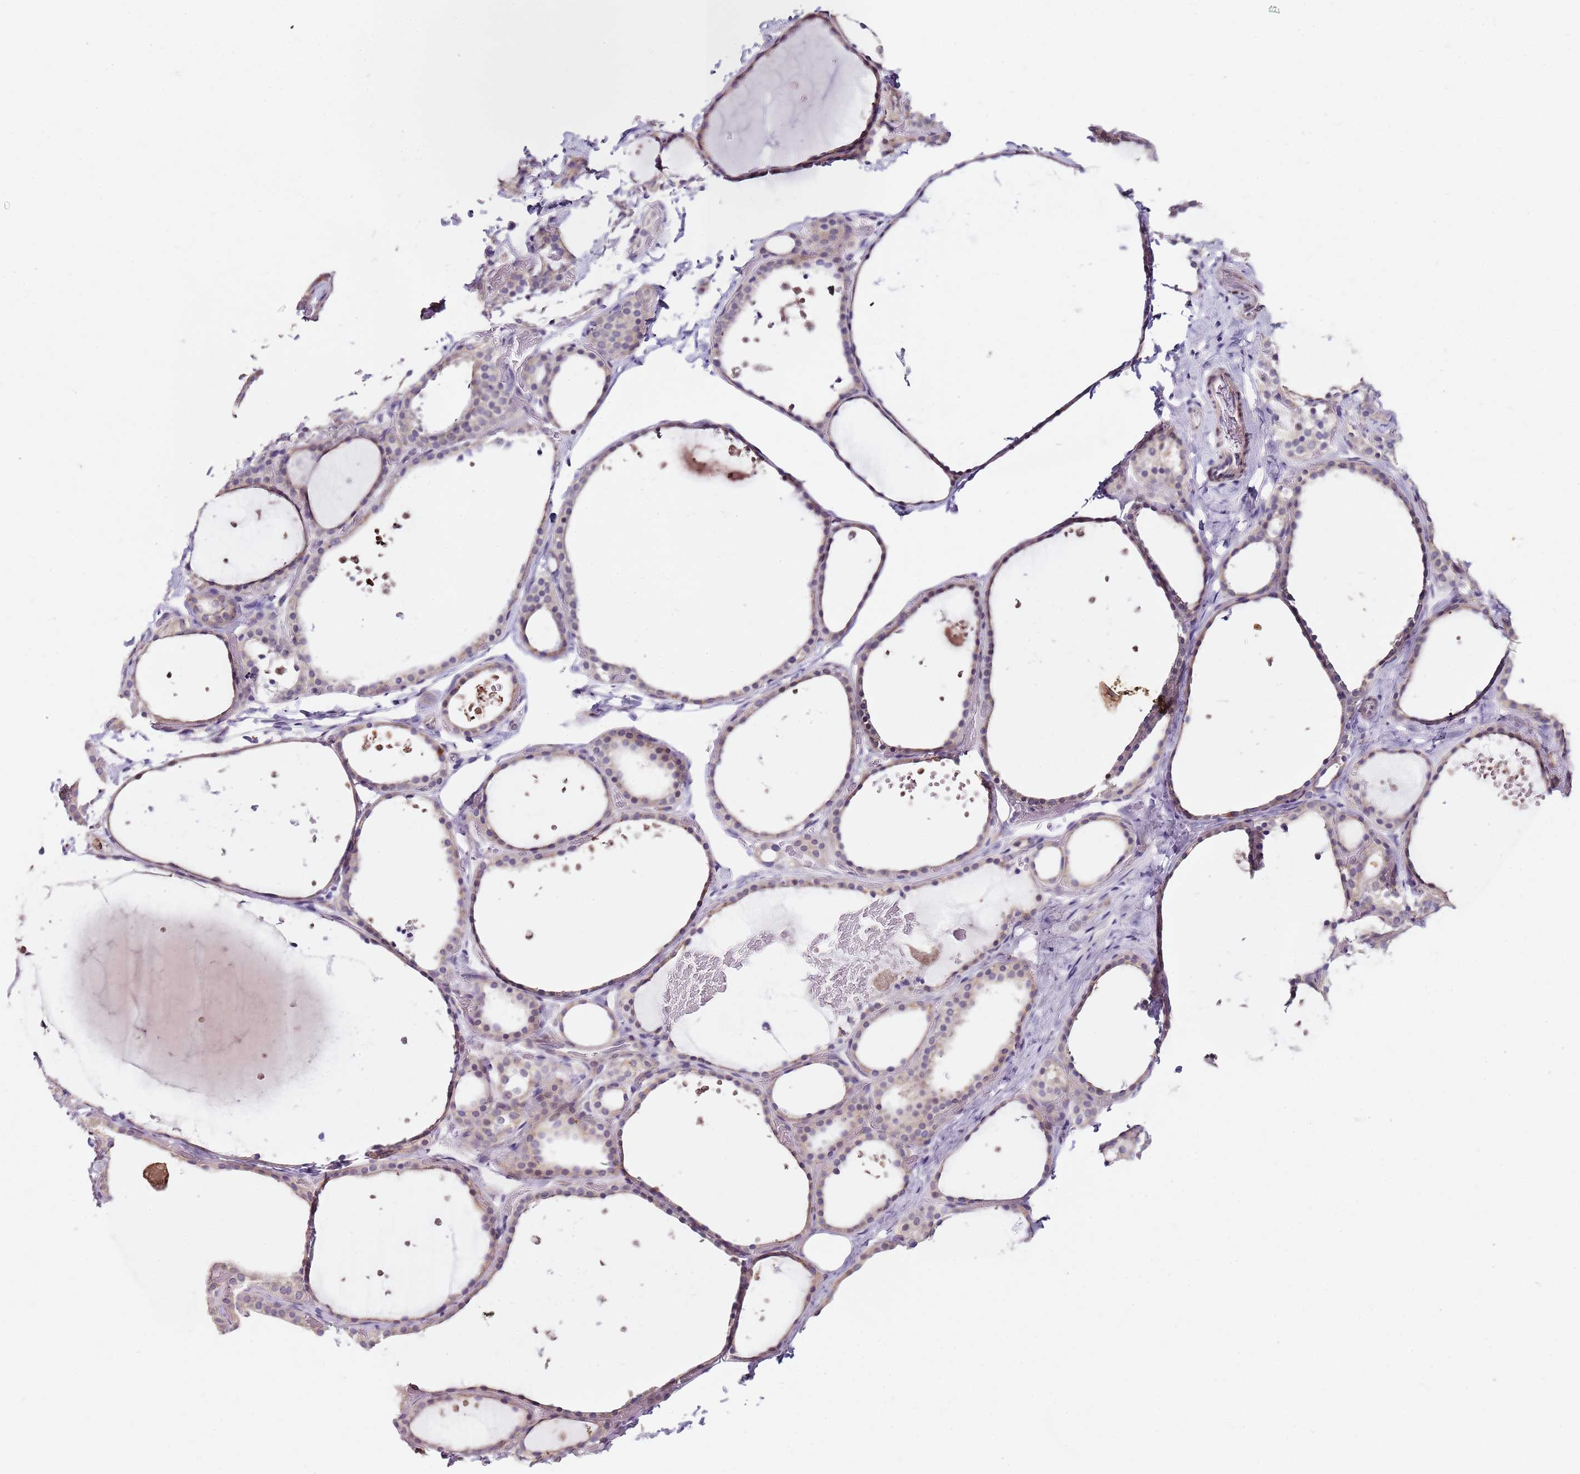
{"staining": {"intensity": "weak", "quantity": "25%-75%", "location": "cytoplasmic/membranous"}, "tissue": "thyroid gland", "cell_type": "Glandular cells", "image_type": "normal", "snomed": [{"axis": "morphology", "description": "Normal tissue, NOS"}, {"axis": "topography", "description": "Thyroid gland"}], "caption": "IHC image of normal thyroid gland: thyroid gland stained using immunohistochemistry (IHC) displays low levels of weak protein expression localized specifically in the cytoplasmic/membranous of glandular cells, appearing as a cytoplasmic/membranous brown color.", "gene": "TBC1D9", "patient": {"sex": "female", "age": 44}}